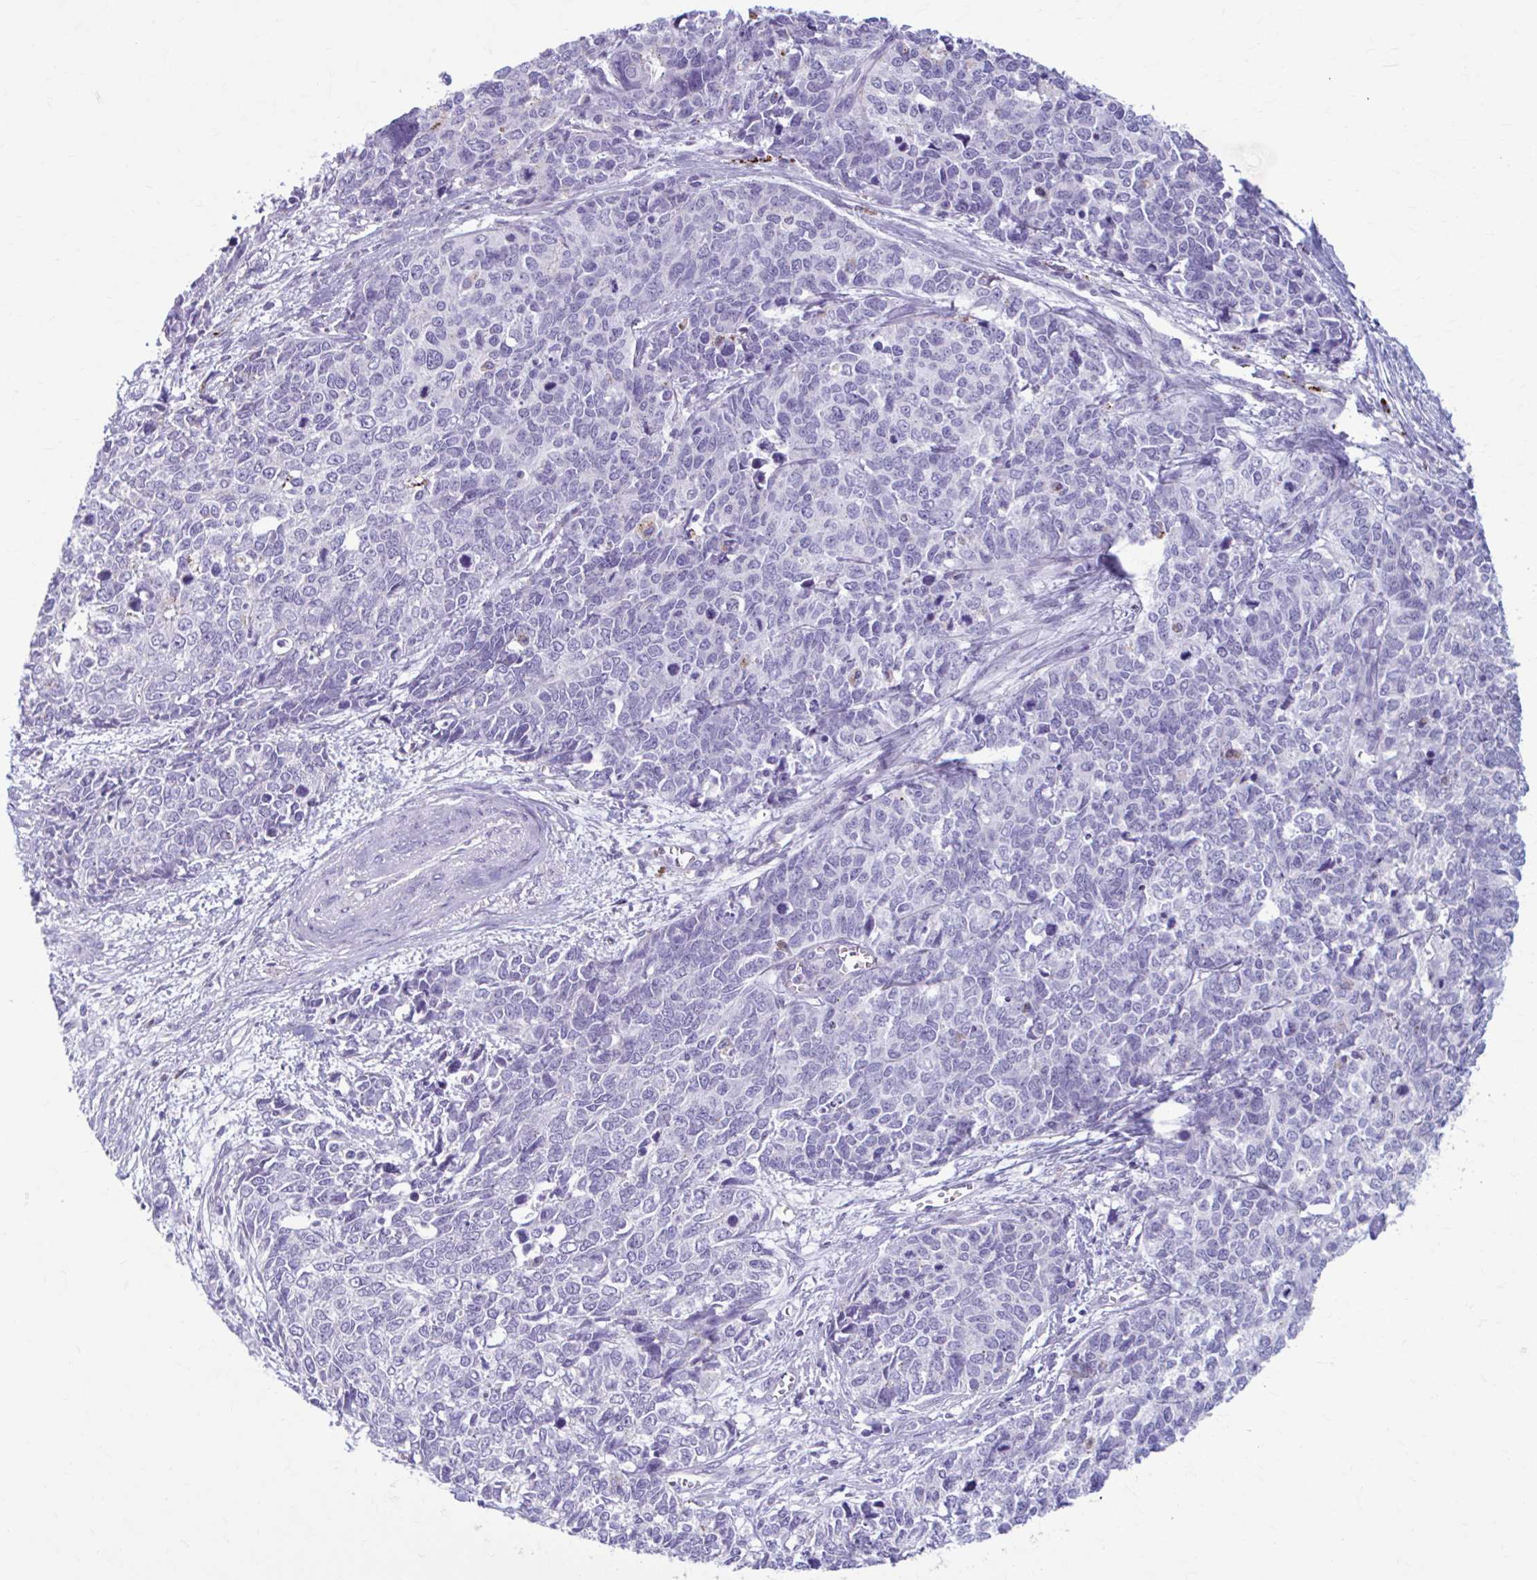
{"staining": {"intensity": "negative", "quantity": "none", "location": "none"}, "tissue": "cervical cancer", "cell_type": "Tumor cells", "image_type": "cancer", "snomed": [{"axis": "morphology", "description": "Adenocarcinoma, NOS"}, {"axis": "topography", "description": "Cervix"}], "caption": "There is no significant expression in tumor cells of cervical adenocarcinoma.", "gene": "C12orf71", "patient": {"sex": "female", "age": 63}}